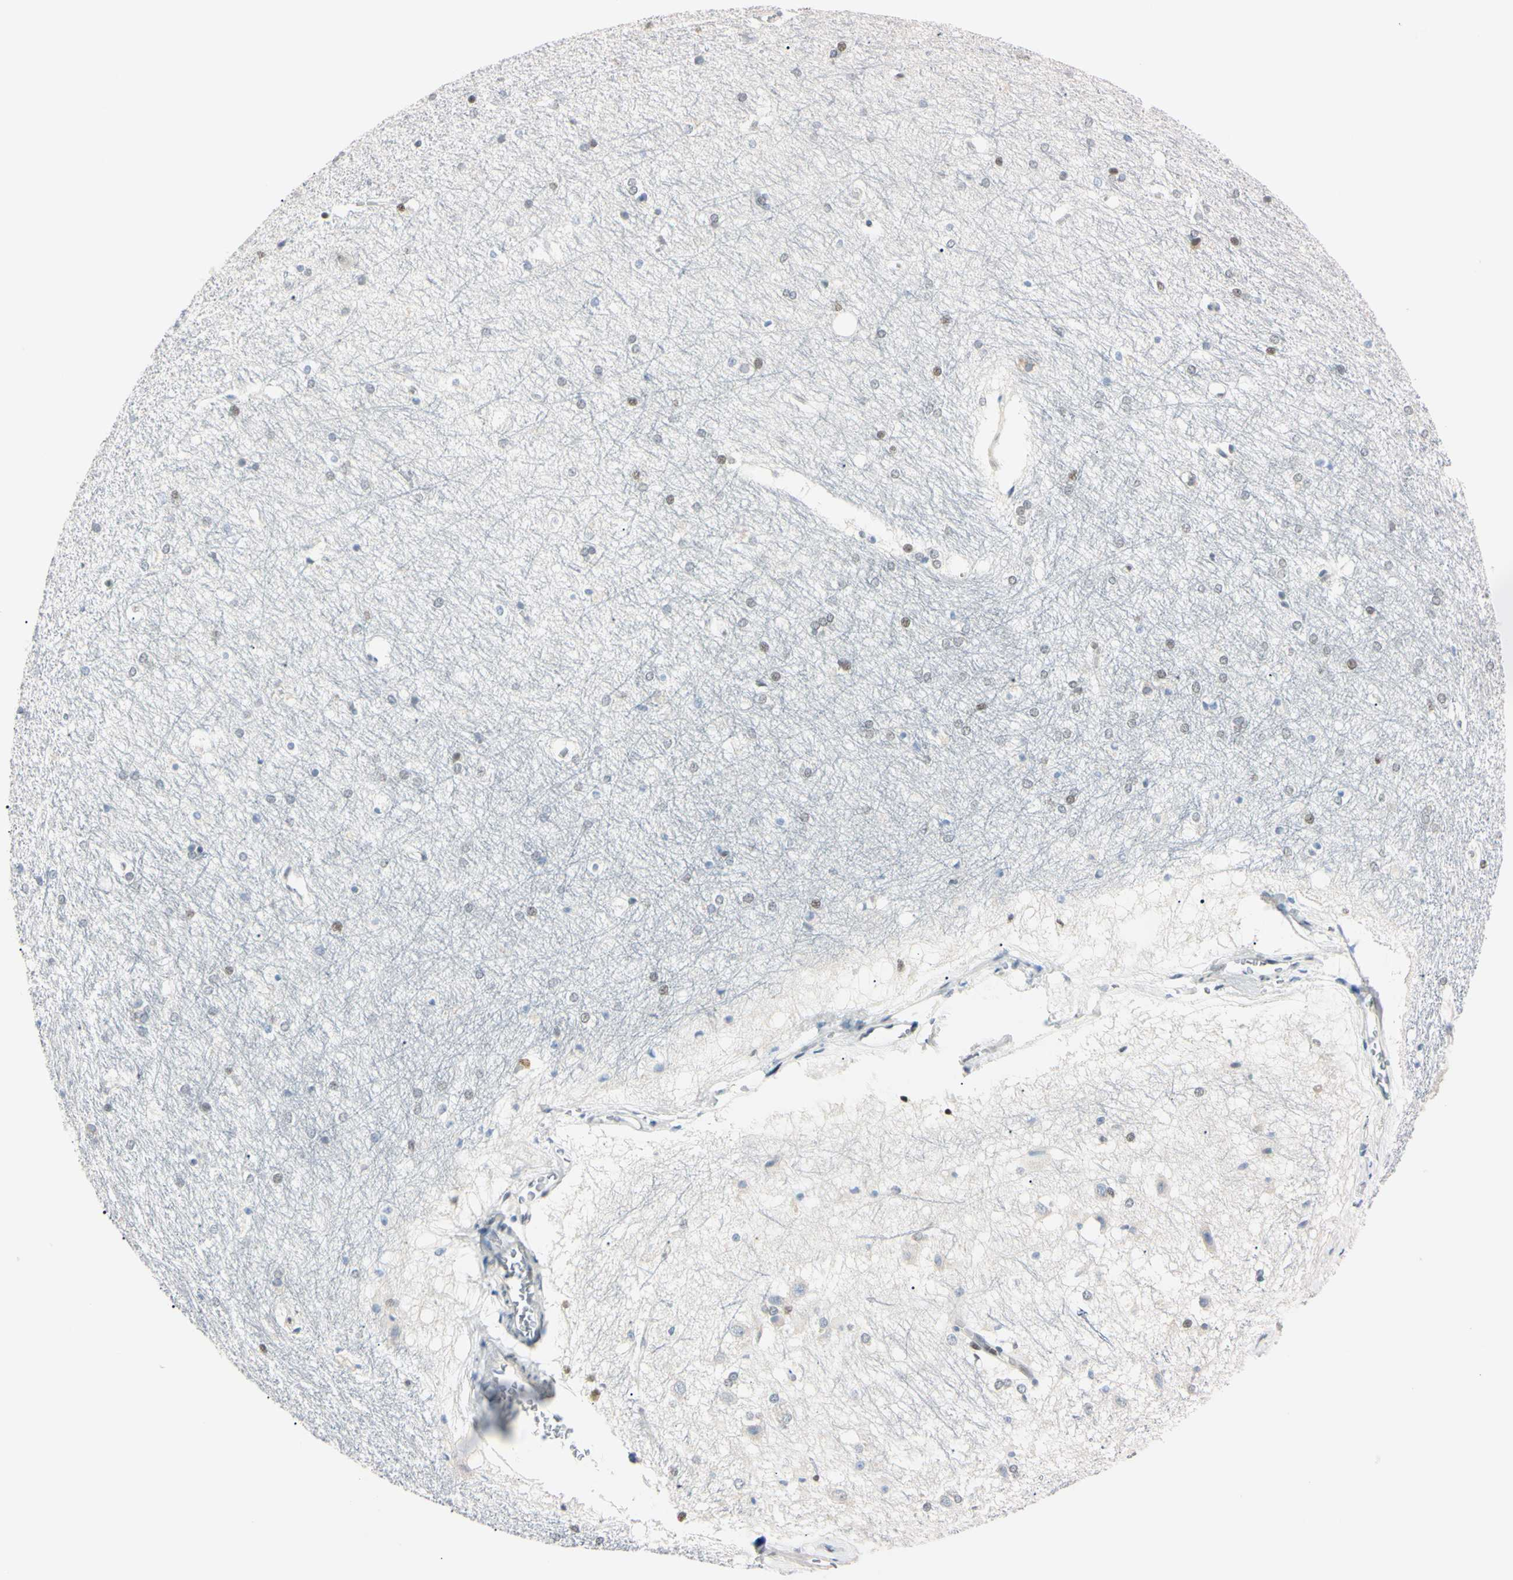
{"staining": {"intensity": "weak", "quantity": "<25%", "location": "nuclear"}, "tissue": "hippocampus", "cell_type": "Glial cells", "image_type": "normal", "snomed": [{"axis": "morphology", "description": "Normal tissue, NOS"}, {"axis": "topography", "description": "Hippocampus"}], "caption": "High power microscopy micrograph of an immunohistochemistry (IHC) micrograph of unremarkable hippocampus, revealing no significant staining in glial cells.", "gene": "C1orf174", "patient": {"sex": "female", "age": 19}}